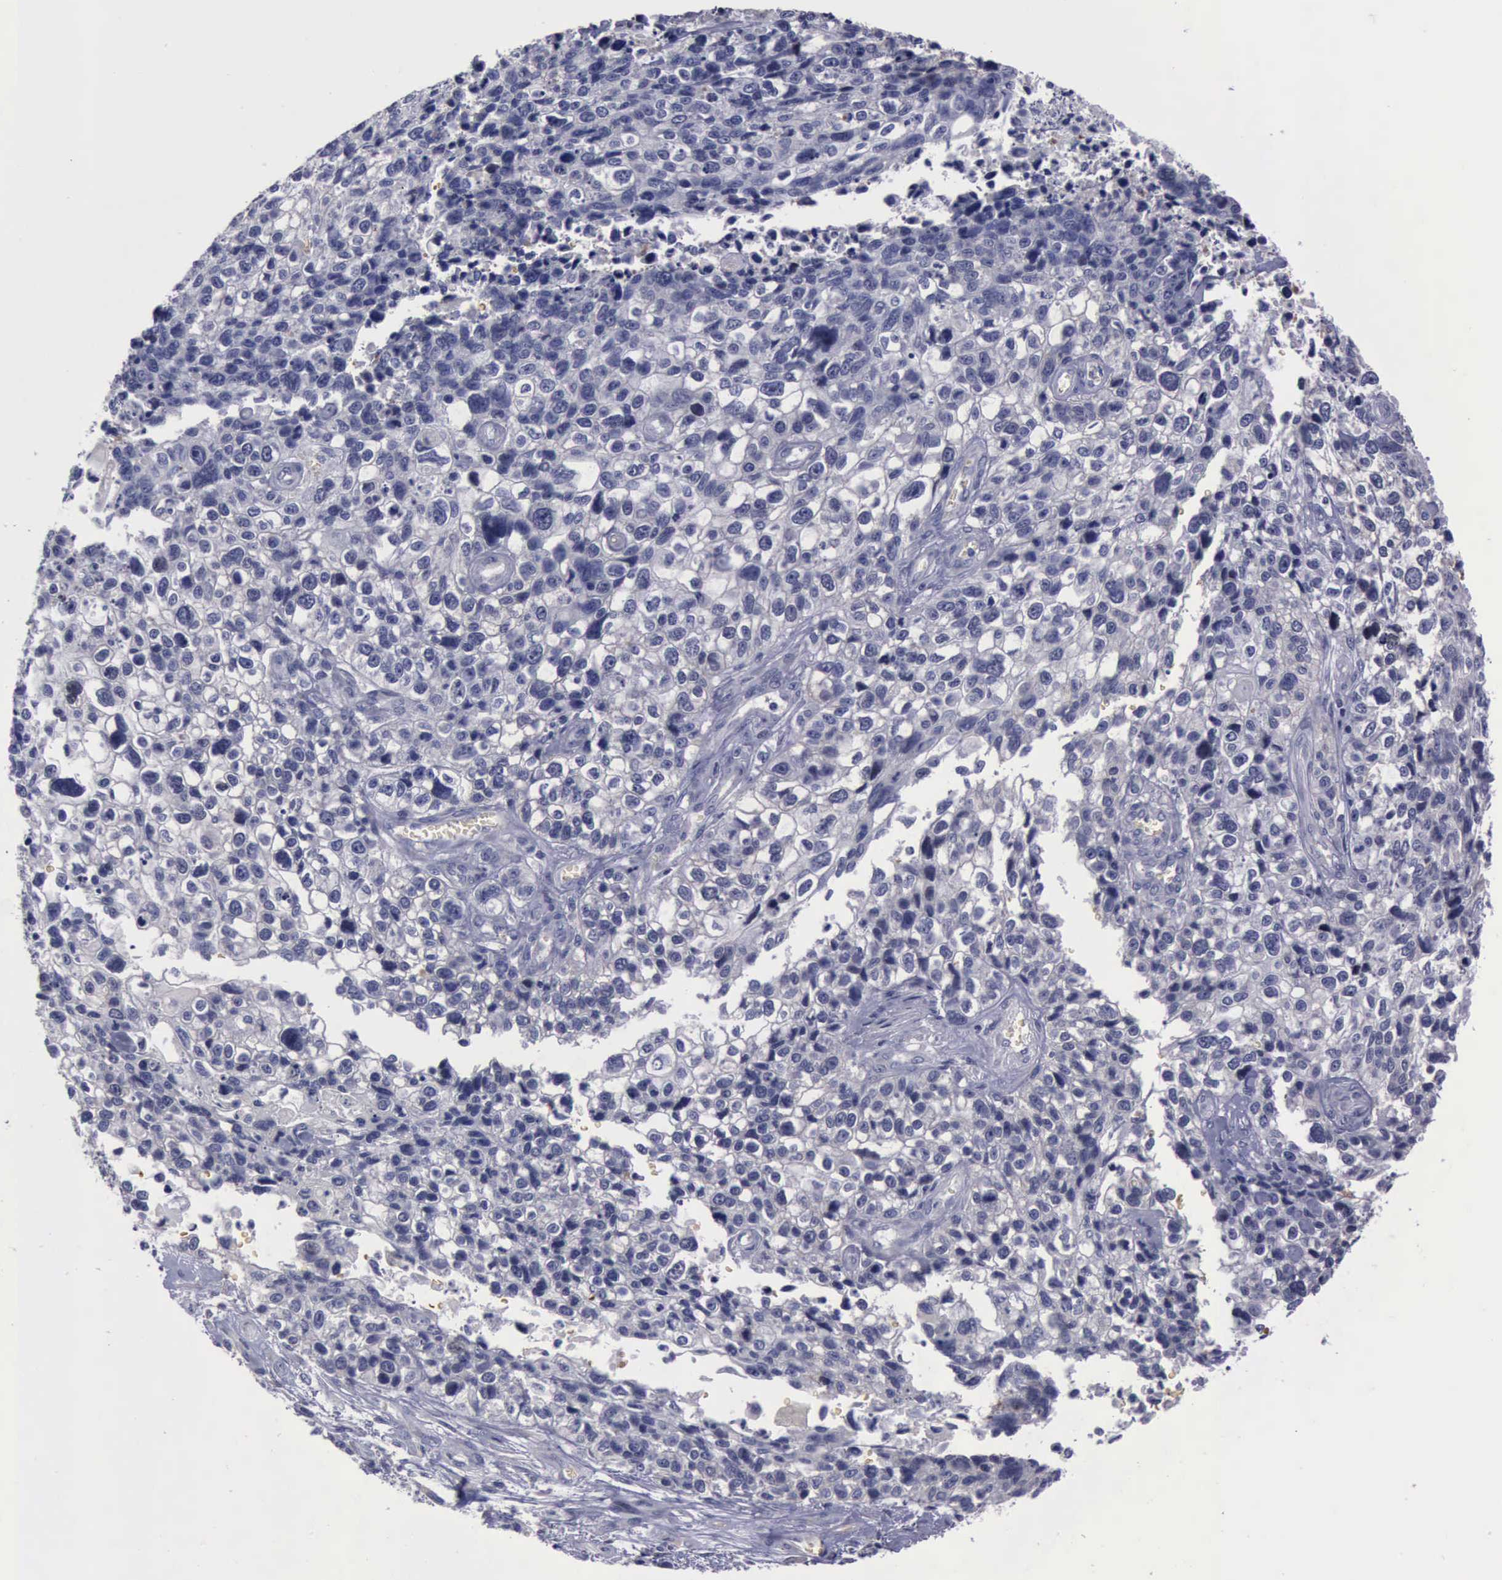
{"staining": {"intensity": "negative", "quantity": "none", "location": "none"}, "tissue": "lung cancer", "cell_type": "Tumor cells", "image_type": "cancer", "snomed": [{"axis": "morphology", "description": "Squamous cell carcinoma, NOS"}, {"axis": "topography", "description": "Lymph node"}, {"axis": "topography", "description": "Lung"}], "caption": "This histopathology image is of lung squamous cell carcinoma stained with immunohistochemistry to label a protein in brown with the nuclei are counter-stained blue. There is no positivity in tumor cells. Brightfield microscopy of immunohistochemistry (IHC) stained with DAB (3,3'-diaminobenzidine) (brown) and hematoxylin (blue), captured at high magnification.", "gene": "CEP128", "patient": {"sex": "male", "age": 74}}